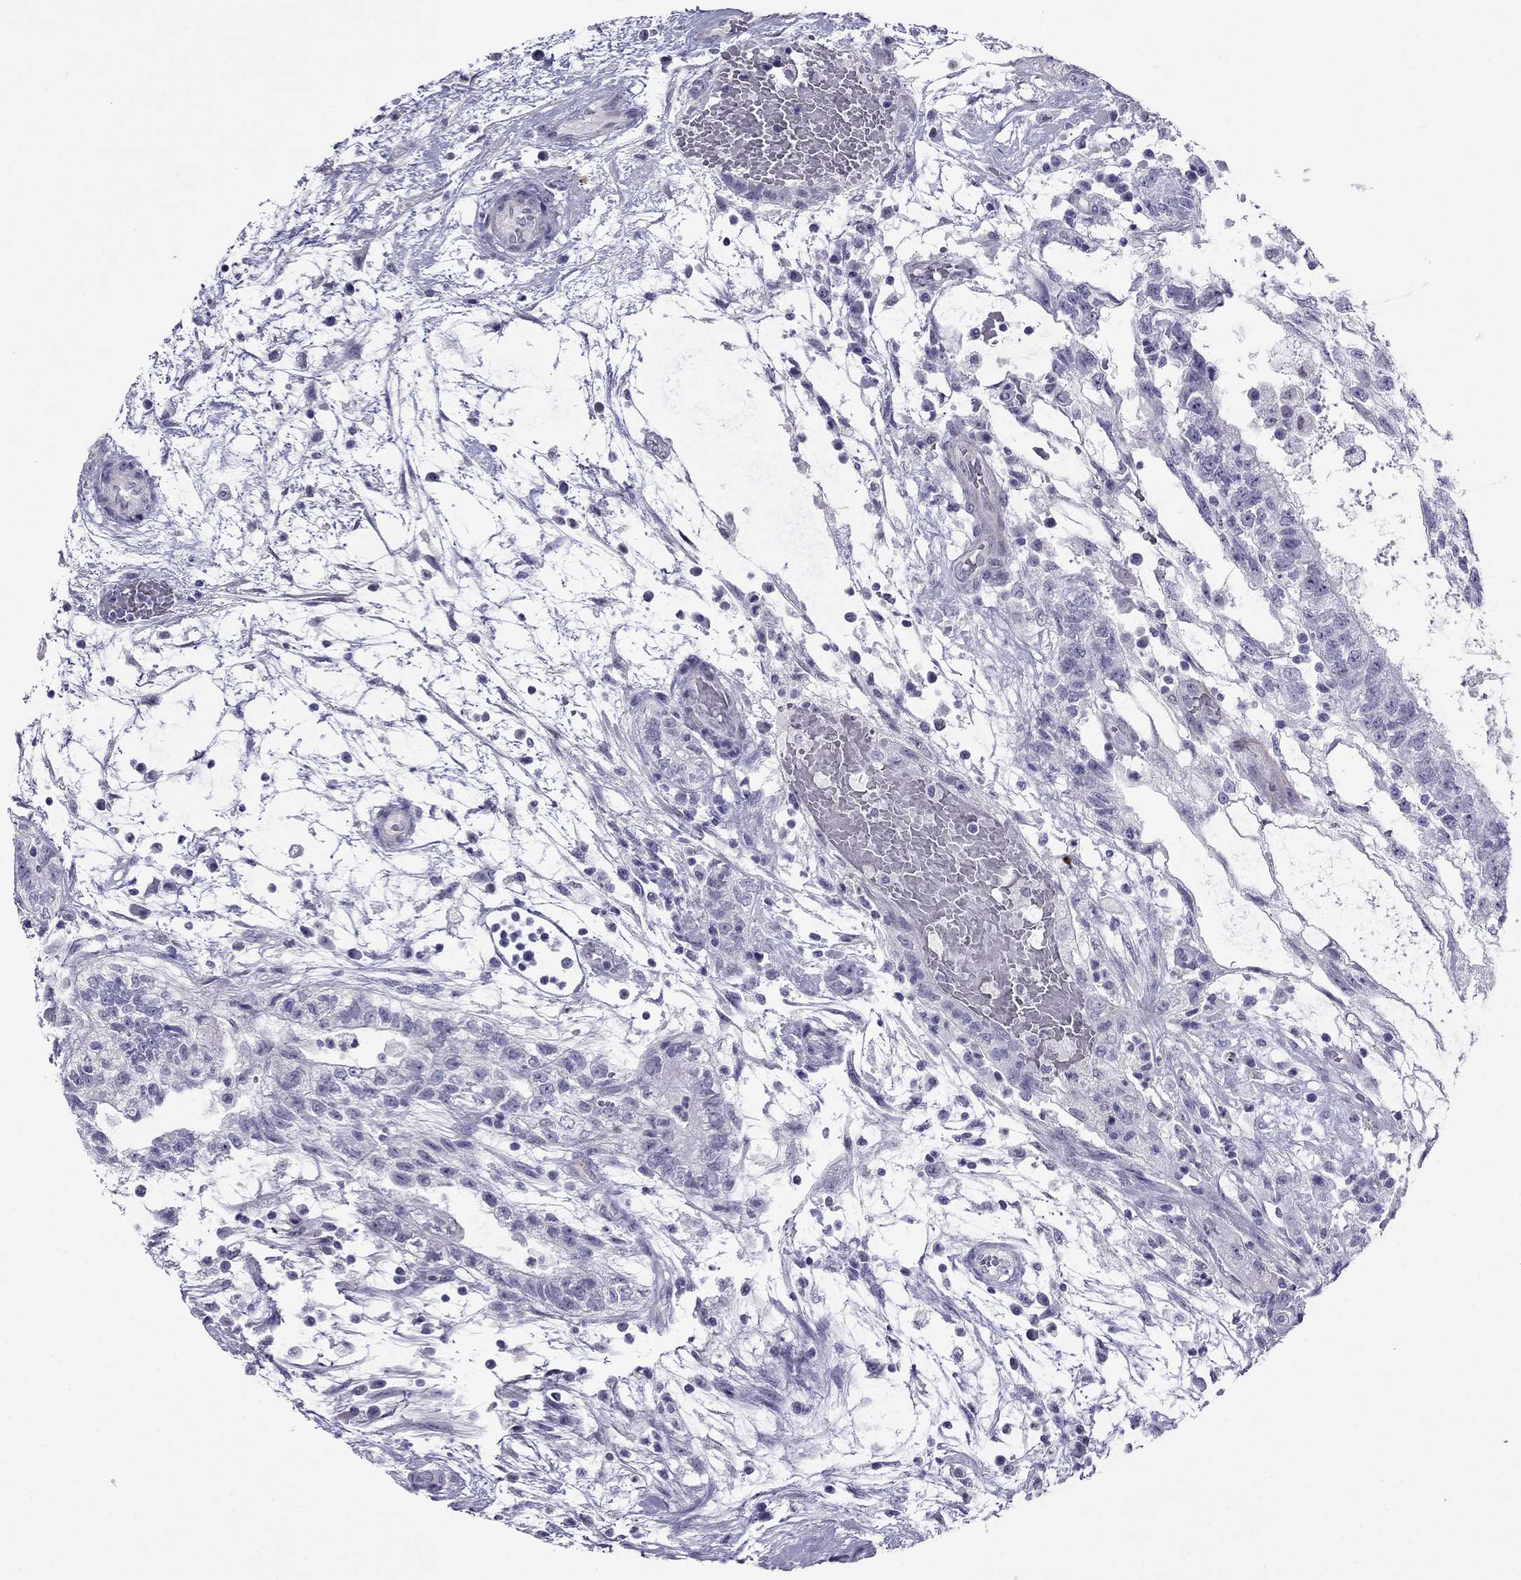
{"staining": {"intensity": "negative", "quantity": "none", "location": "none"}, "tissue": "testis cancer", "cell_type": "Tumor cells", "image_type": "cancer", "snomed": [{"axis": "morphology", "description": "Normal tissue, NOS"}, {"axis": "morphology", "description": "Carcinoma, Embryonal, NOS"}, {"axis": "topography", "description": "Testis"}, {"axis": "topography", "description": "Epididymis"}], "caption": "There is no significant expression in tumor cells of embryonal carcinoma (testis).", "gene": "CROCC2", "patient": {"sex": "male", "age": 32}}